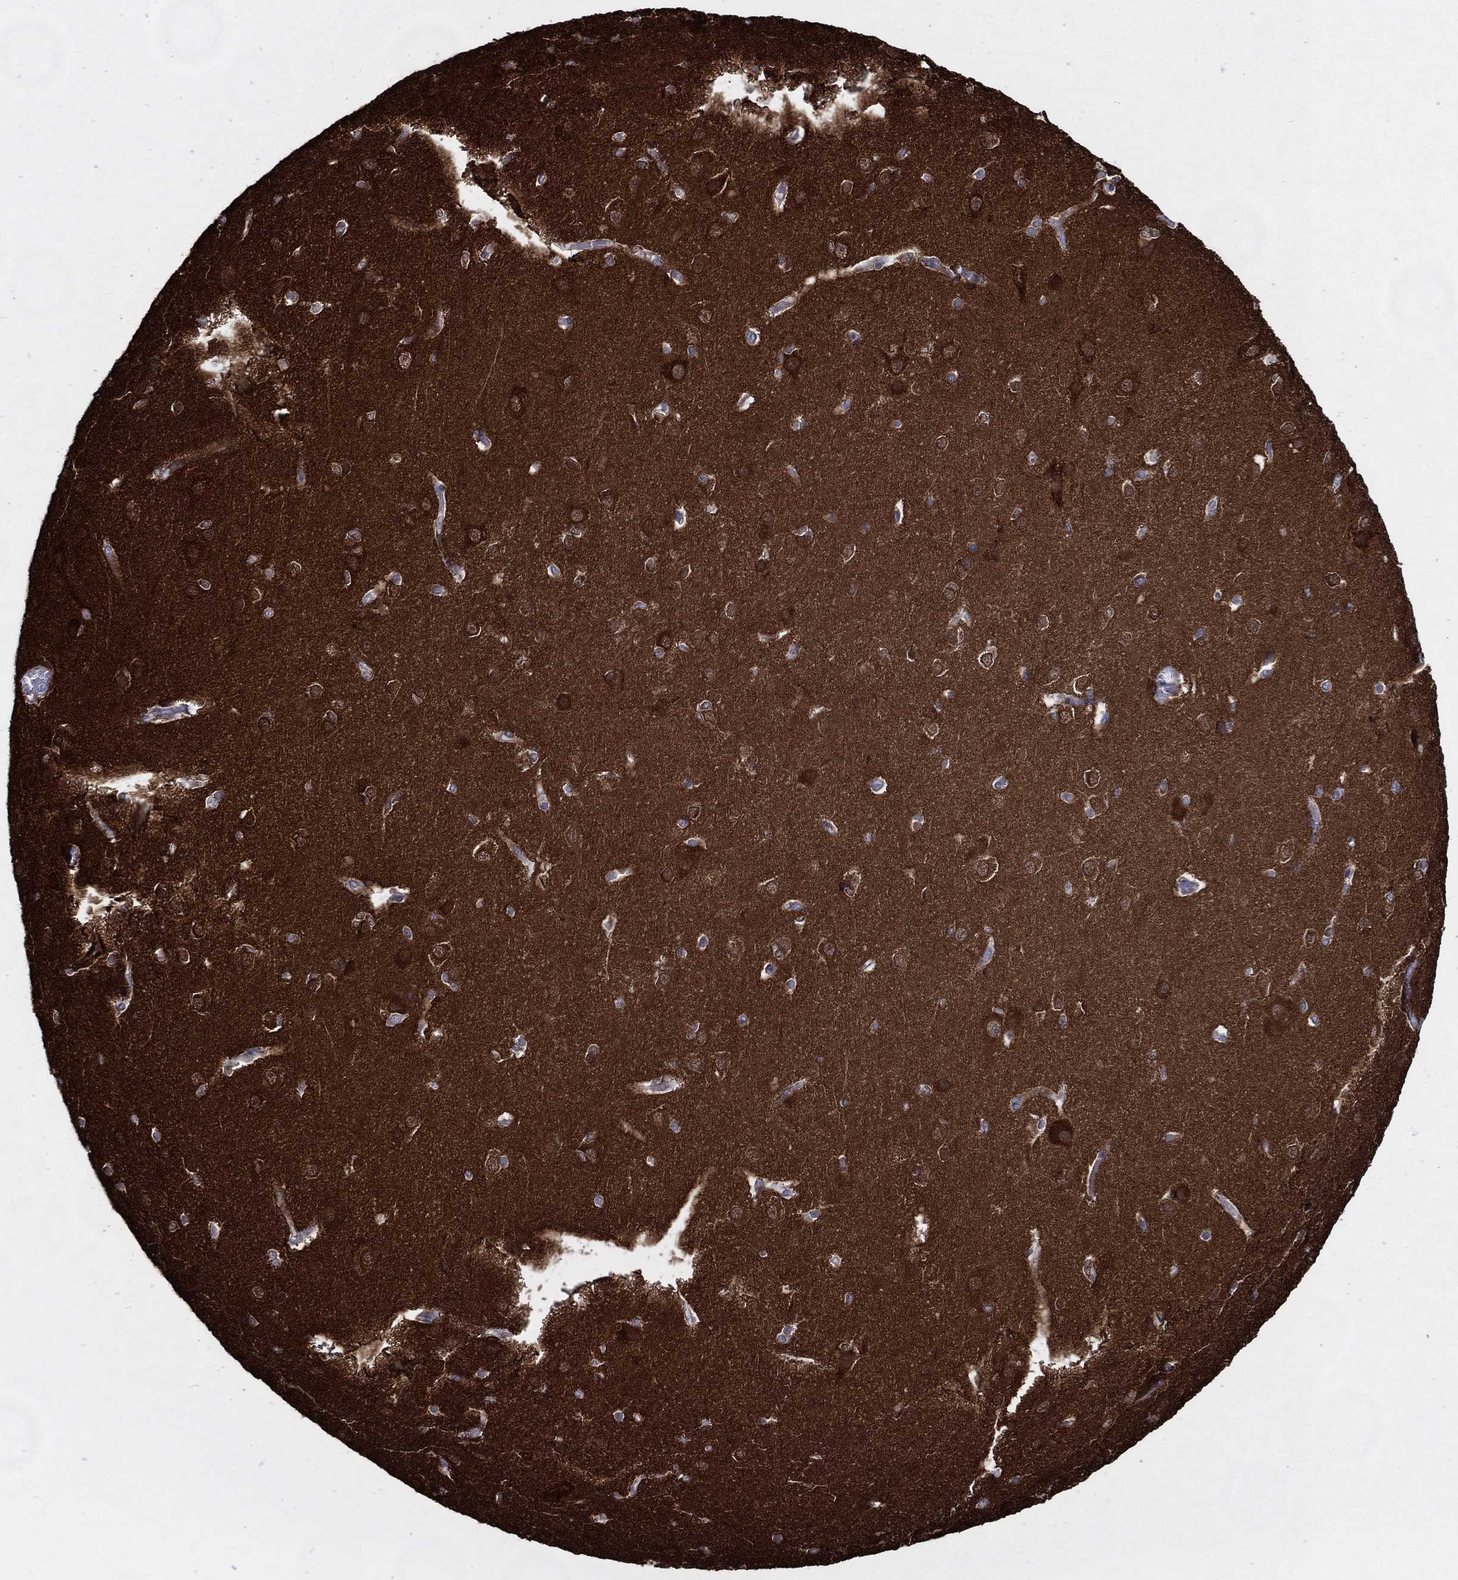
{"staining": {"intensity": "negative", "quantity": "none", "location": "none"}, "tissue": "cerebral cortex", "cell_type": "Endothelial cells", "image_type": "normal", "snomed": [{"axis": "morphology", "description": "Normal tissue, NOS"}, {"axis": "topography", "description": "Cerebral cortex"}], "caption": "Immunohistochemistry photomicrograph of benign cerebral cortex: cerebral cortex stained with DAB displays no significant protein positivity in endothelial cells.", "gene": "ARHGAP11A", "patient": {"sex": "male", "age": 37}}